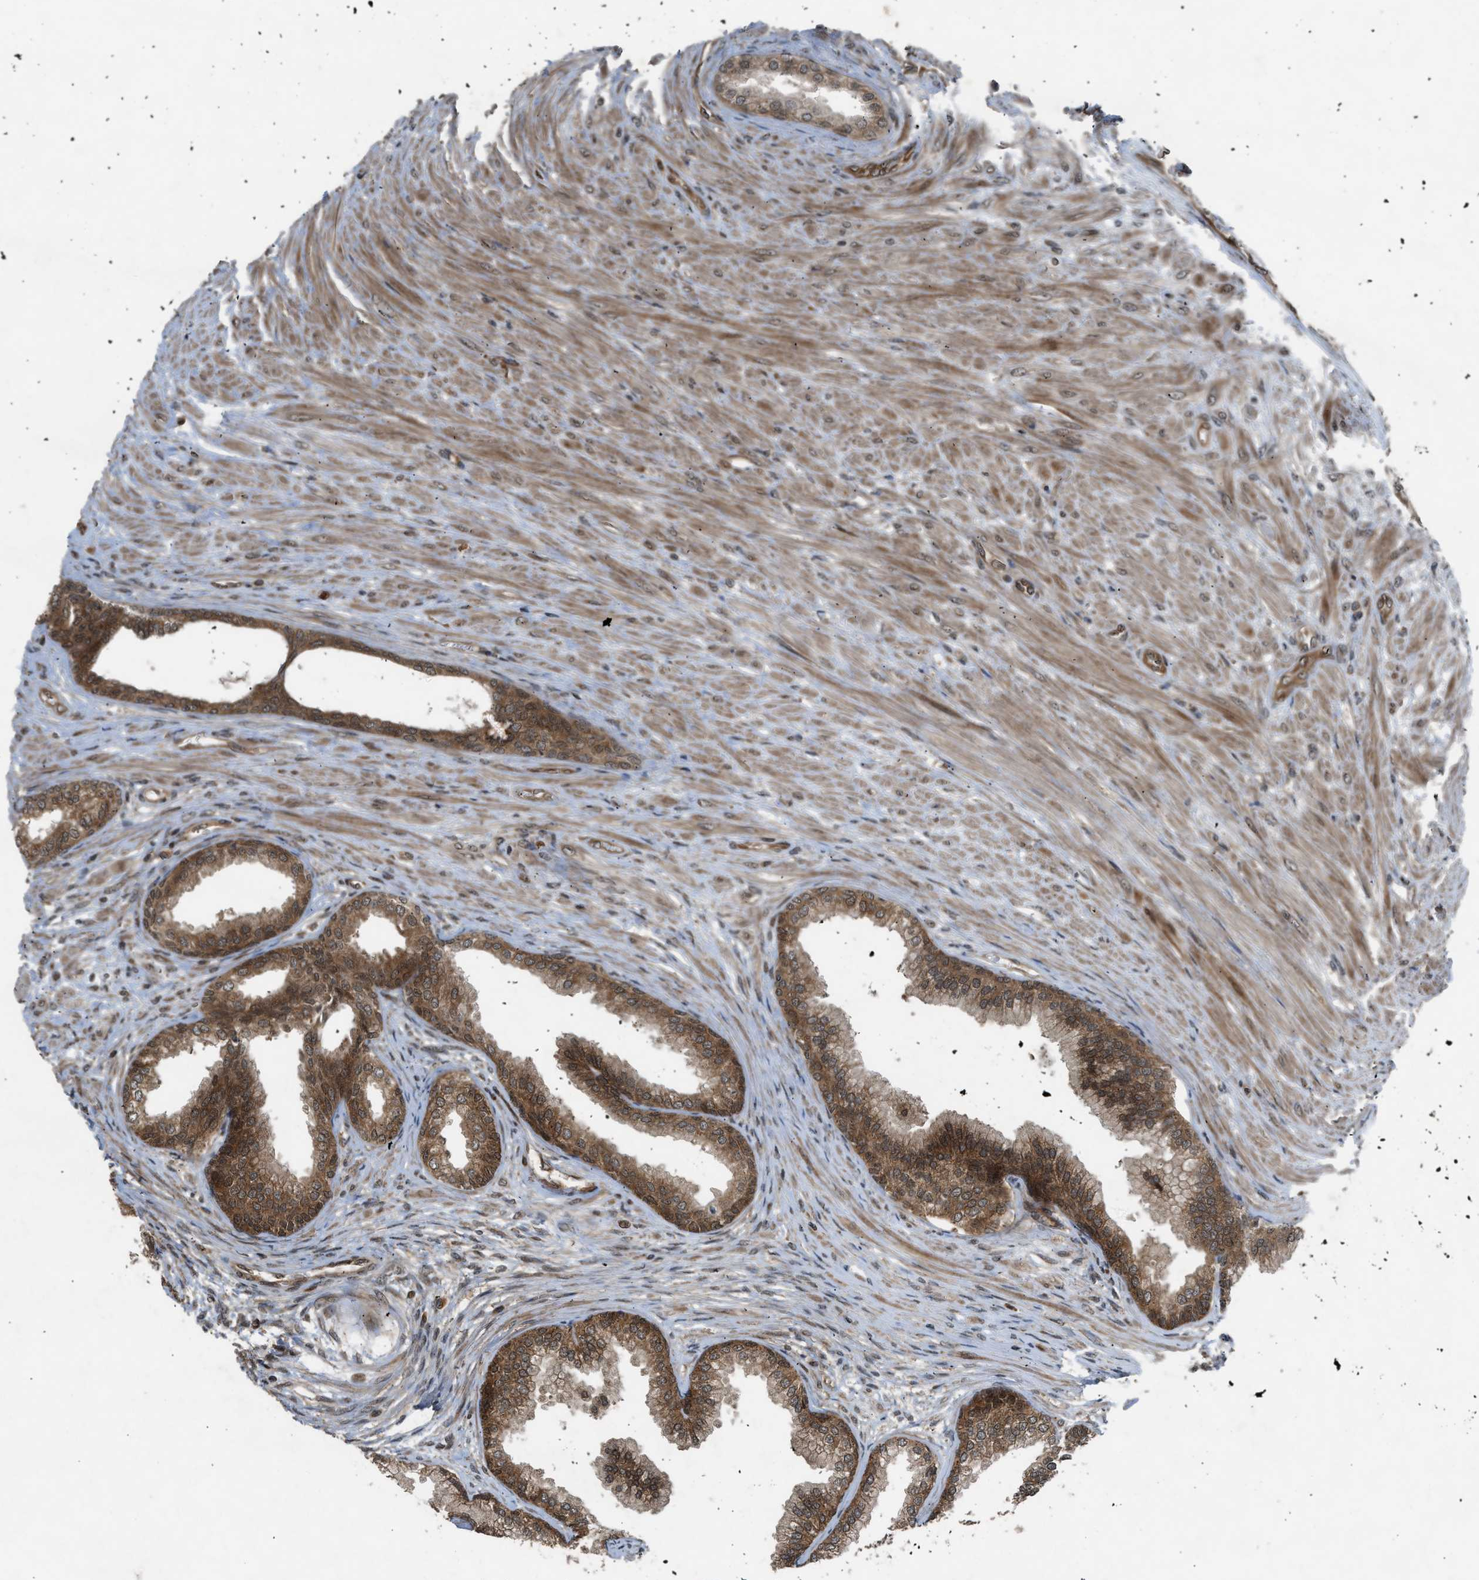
{"staining": {"intensity": "strong", "quantity": ">75%", "location": "cytoplasmic/membranous"}, "tissue": "prostate", "cell_type": "Glandular cells", "image_type": "normal", "snomed": [{"axis": "morphology", "description": "Normal tissue, NOS"}, {"axis": "topography", "description": "Prostate"}], "caption": "Normal prostate was stained to show a protein in brown. There is high levels of strong cytoplasmic/membranous expression in approximately >75% of glandular cells. (DAB IHC with brightfield microscopy, high magnification).", "gene": "TXNL1", "patient": {"sex": "male", "age": 76}}